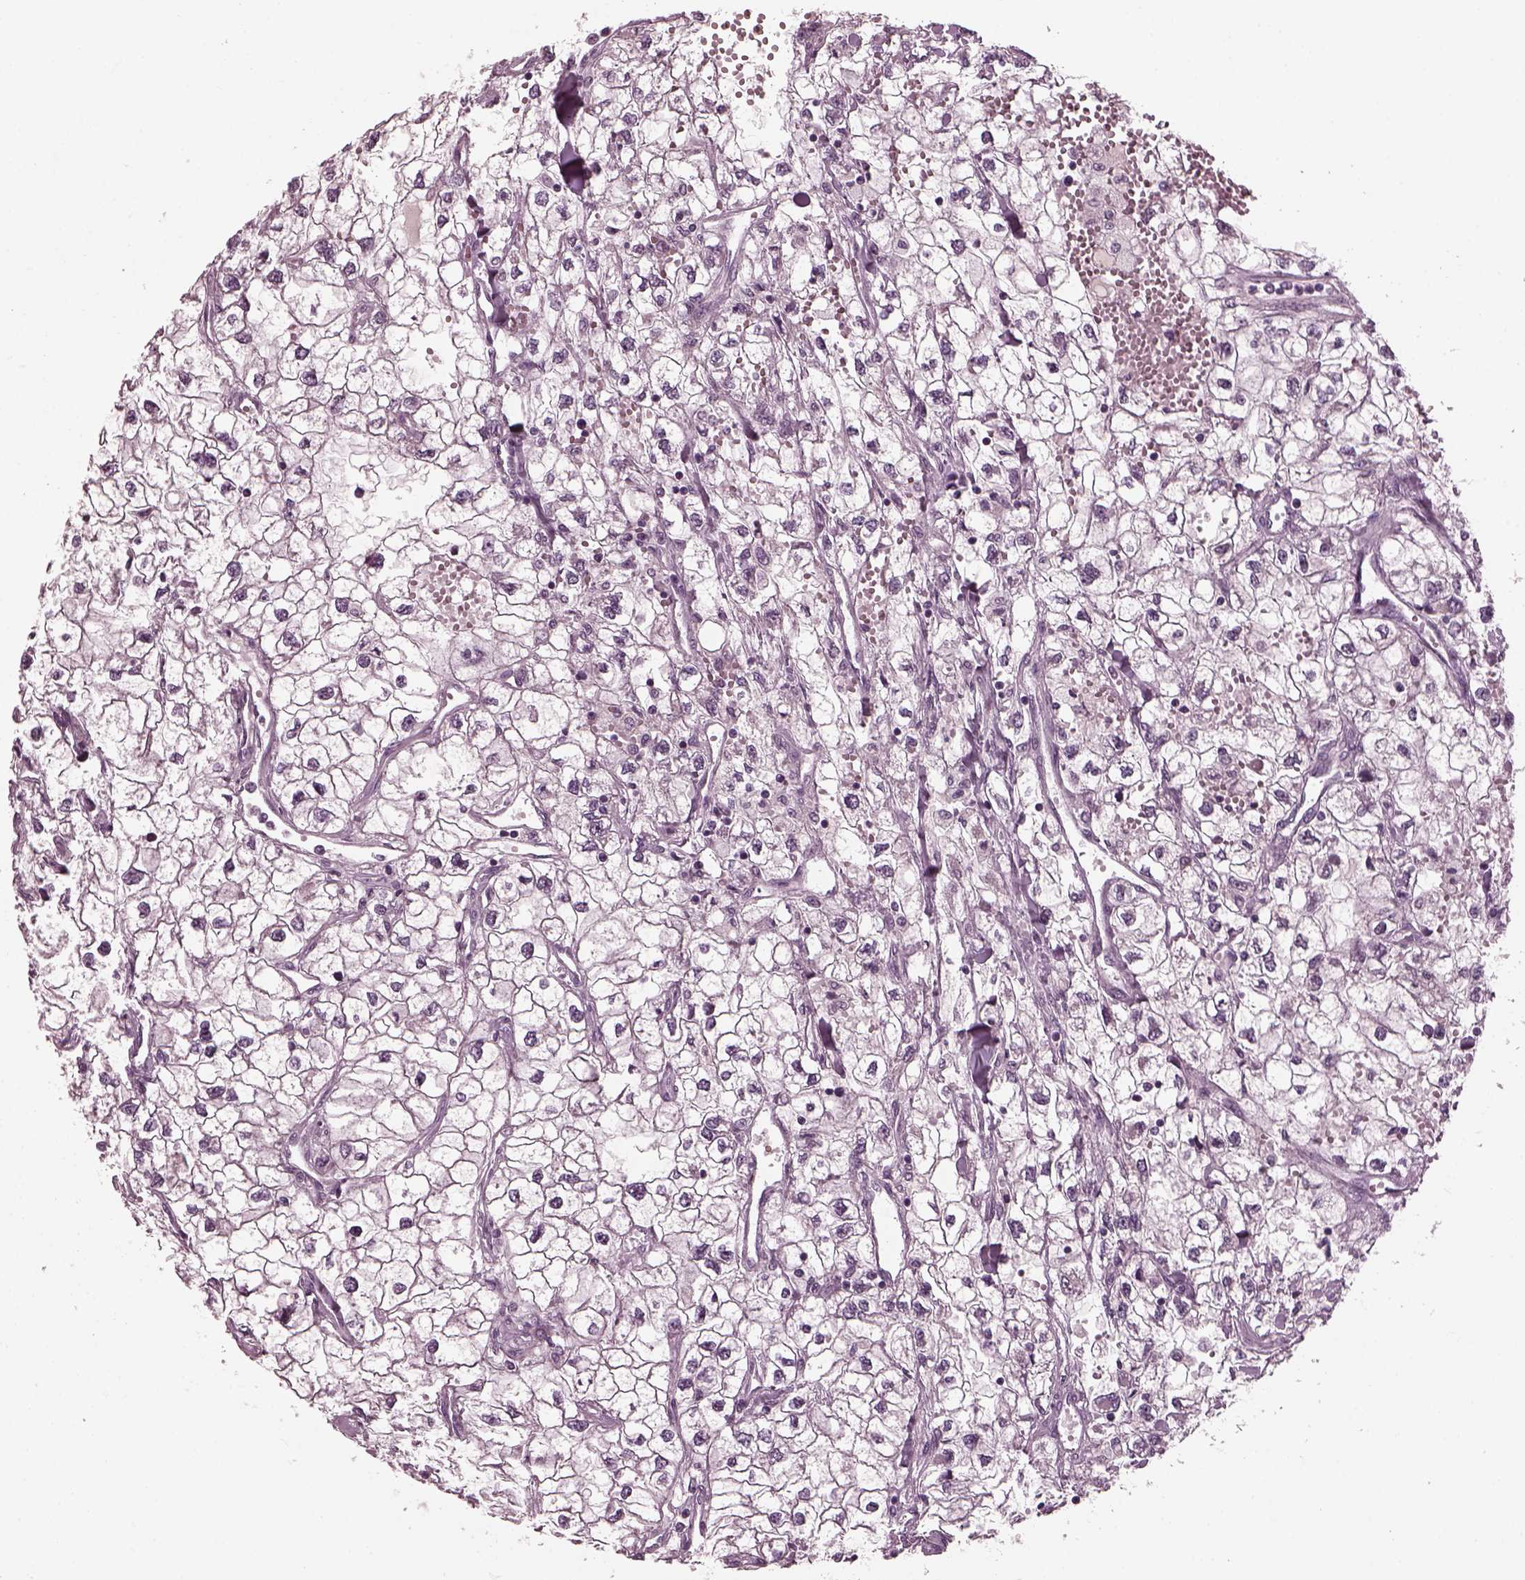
{"staining": {"intensity": "negative", "quantity": "none", "location": "none"}, "tissue": "renal cancer", "cell_type": "Tumor cells", "image_type": "cancer", "snomed": [{"axis": "morphology", "description": "Adenocarcinoma, NOS"}, {"axis": "topography", "description": "Kidney"}], "caption": "Immunohistochemistry (IHC) photomicrograph of neoplastic tissue: renal cancer (adenocarcinoma) stained with DAB (3,3'-diaminobenzidine) shows no significant protein staining in tumor cells.", "gene": "CLCN4", "patient": {"sex": "male", "age": 59}}